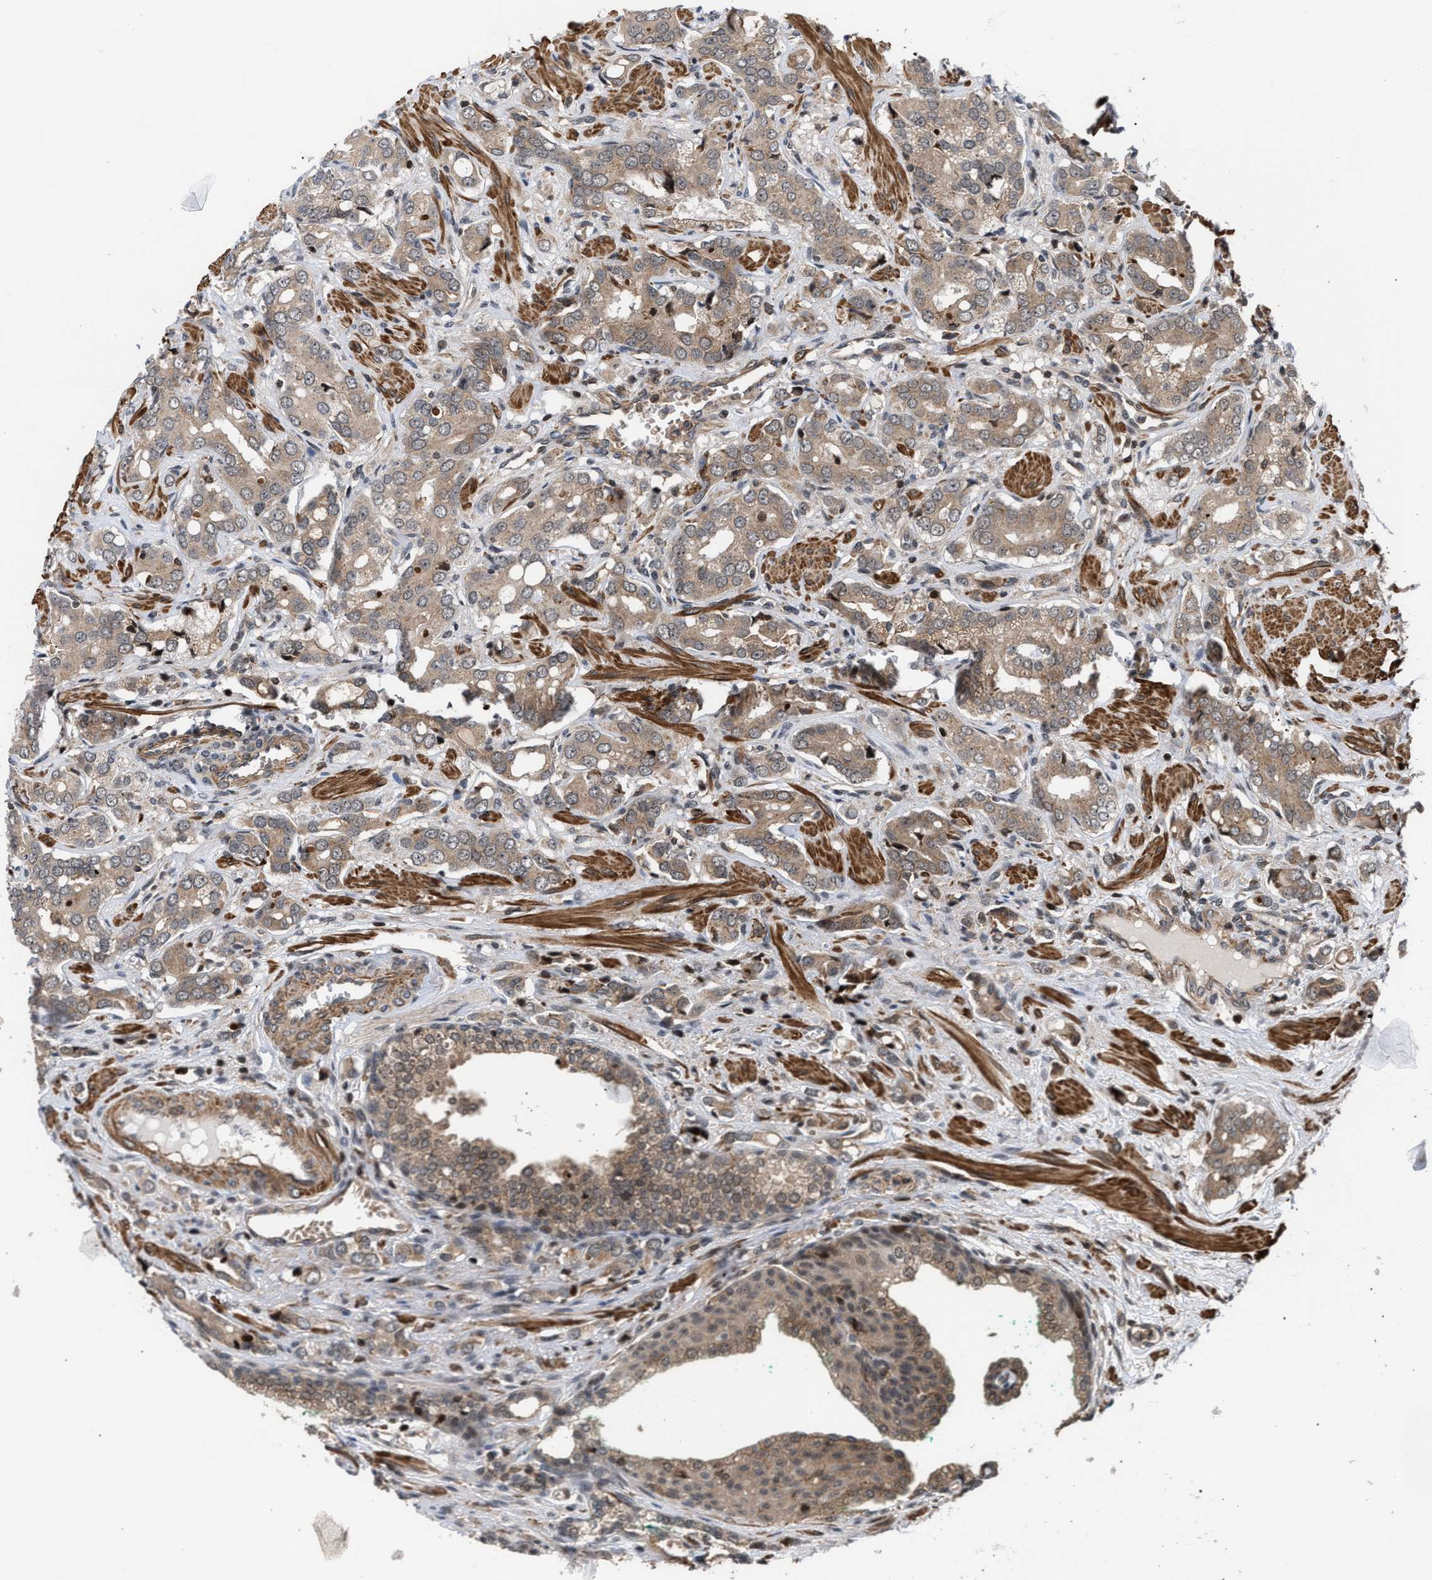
{"staining": {"intensity": "weak", "quantity": ">75%", "location": "cytoplasmic/membranous"}, "tissue": "prostate cancer", "cell_type": "Tumor cells", "image_type": "cancer", "snomed": [{"axis": "morphology", "description": "Adenocarcinoma, High grade"}, {"axis": "topography", "description": "Prostate"}], "caption": "A low amount of weak cytoplasmic/membranous staining is identified in approximately >75% of tumor cells in prostate cancer (high-grade adenocarcinoma) tissue.", "gene": "STAU2", "patient": {"sex": "male", "age": 52}}